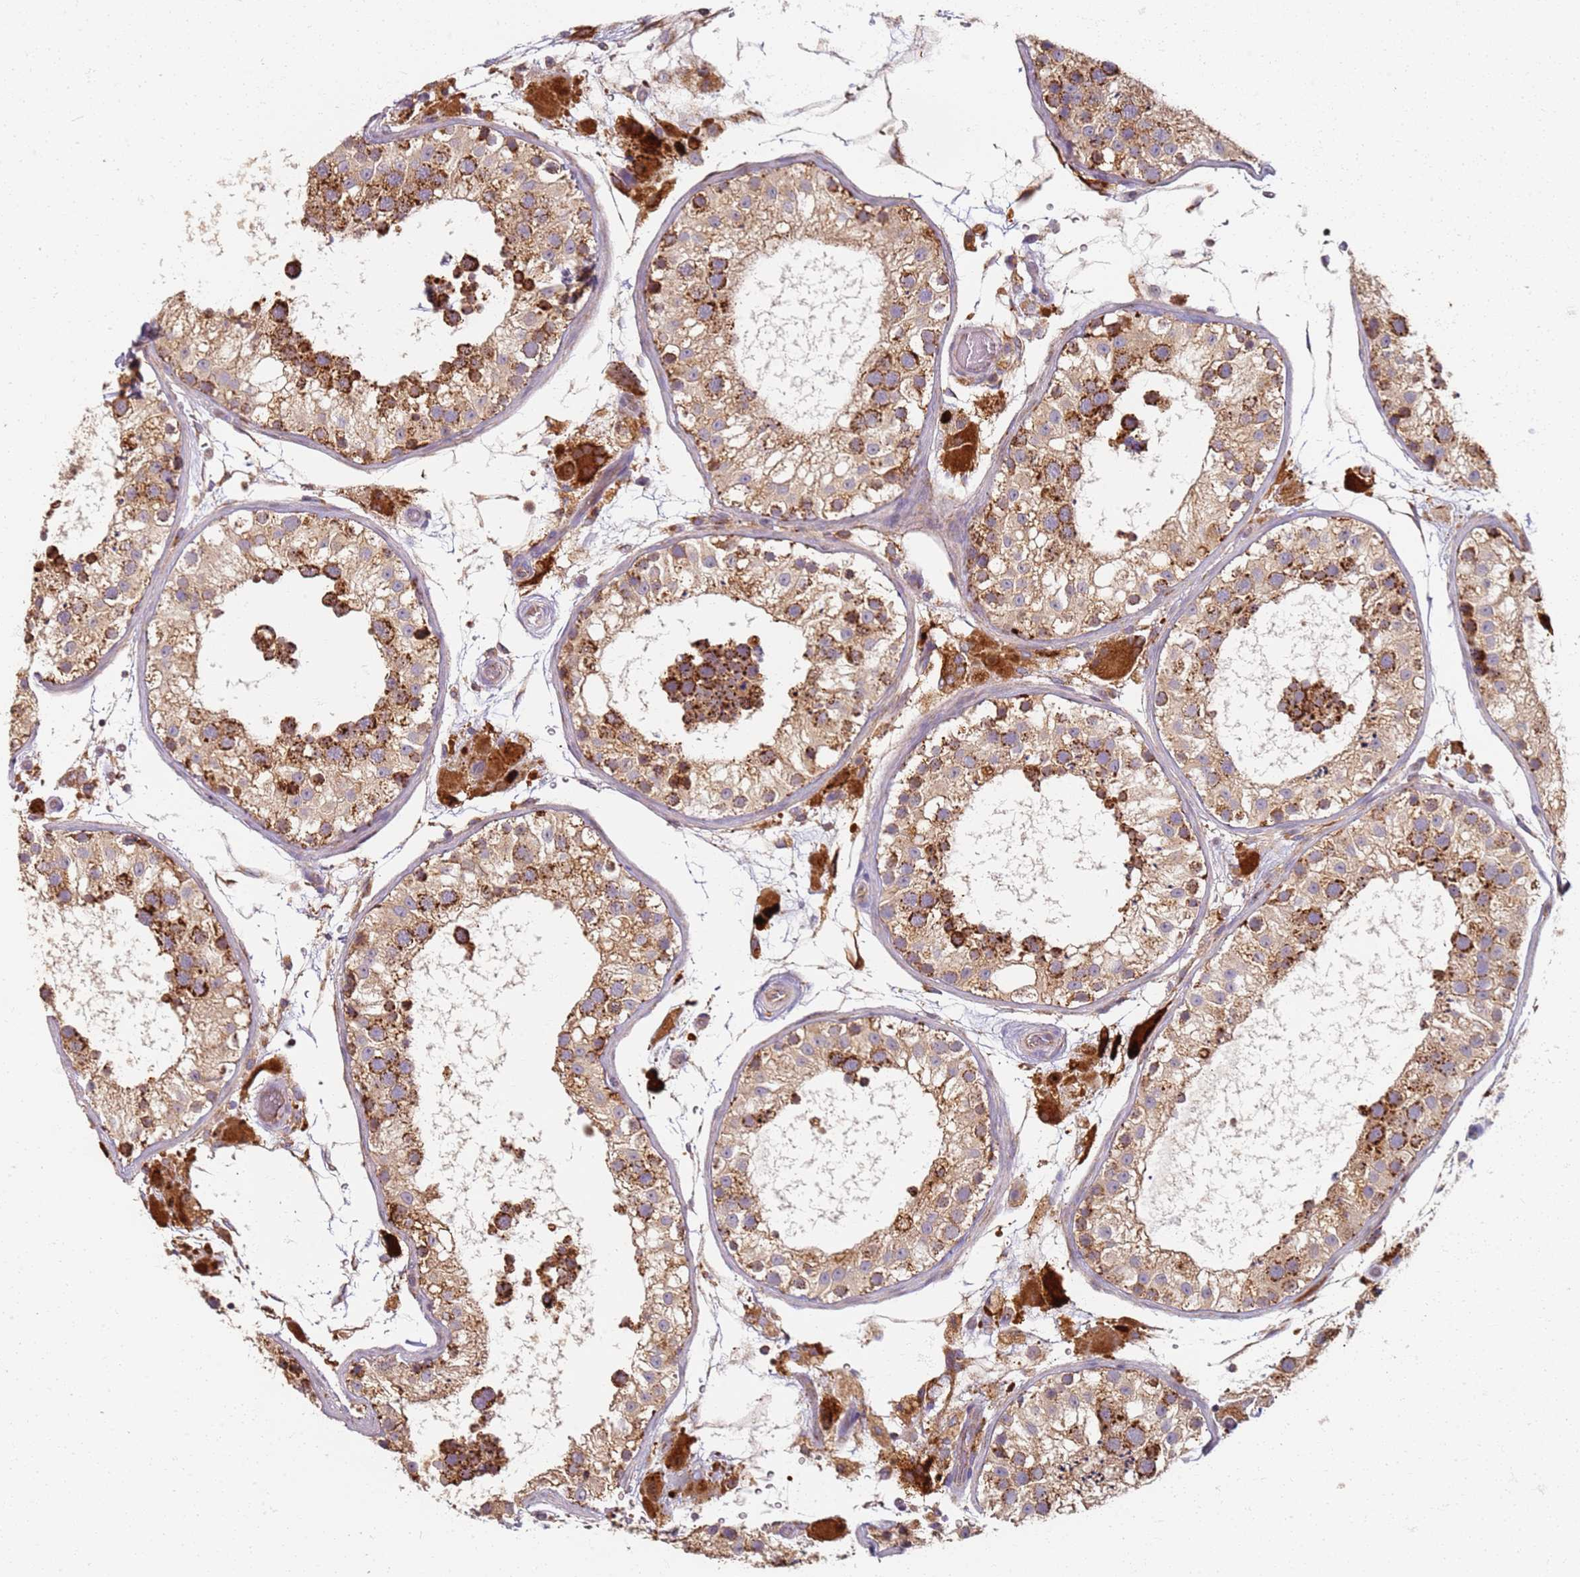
{"staining": {"intensity": "strong", "quantity": "25%-75%", "location": "cytoplasmic/membranous"}, "tissue": "testis", "cell_type": "Cells in seminiferous ducts", "image_type": "normal", "snomed": [{"axis": "morphology", "description": "Normal tissue, NOS"}, {"axis": "topography", "description": "Testis"}], "caption": "Testis stained for a protein shows strong cytoplasmic/membranous positivity in cells in seminiferous ducts.", "gene": "PROKR2", "patient": {"sex": "male", "age": 26}}